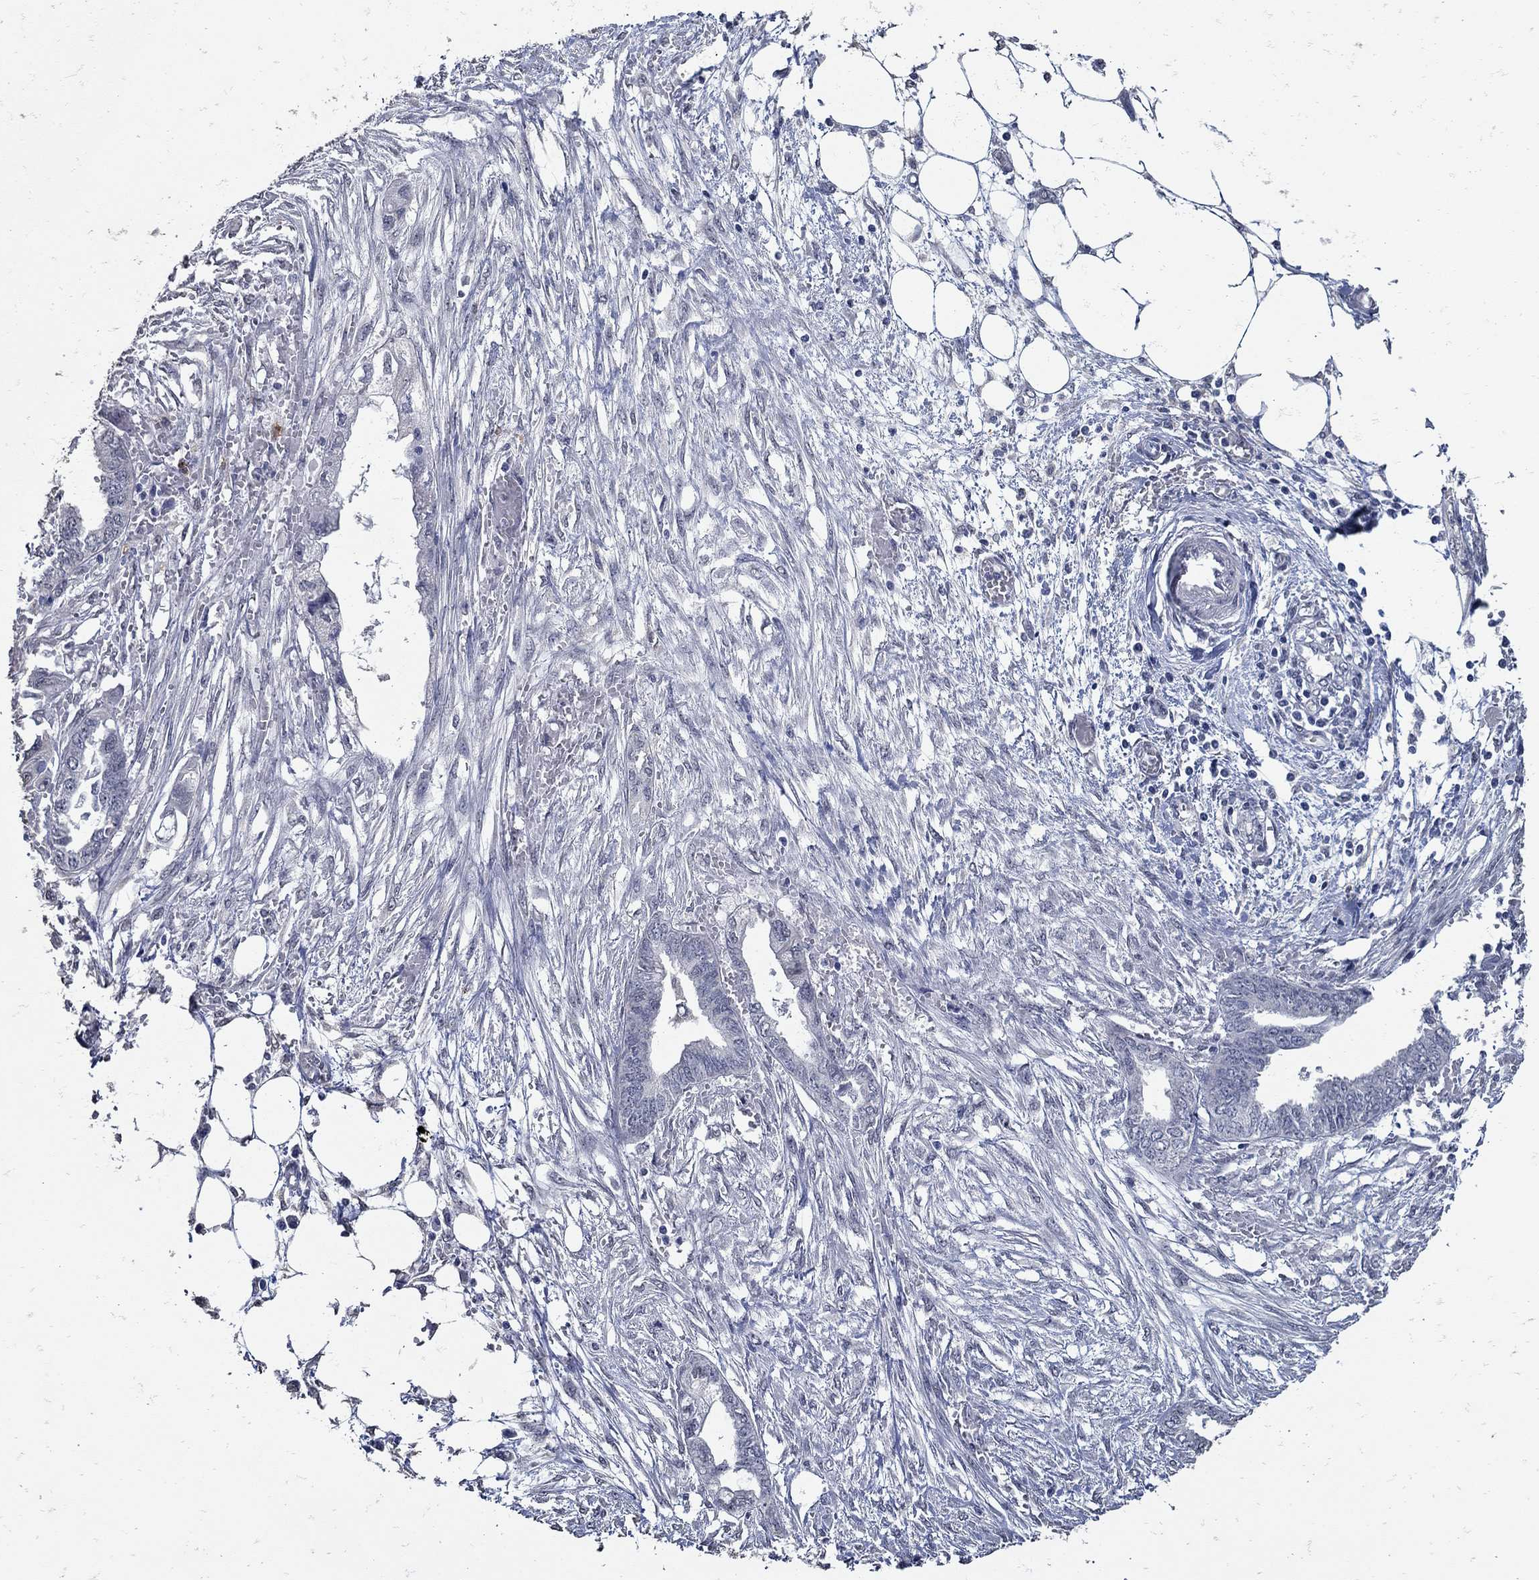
{"staining": {"intensity": "negative", "quantity": "none", "location": "none"}, "tissue": "endometrial cancer", "cell_type": "Tumor cells", "image_type": "cancer", "snomed": [{"axis": "morphology", "description": "Adenocarcinoma, NOS"}, {"axis": "morphology", "description": "Adenocarcinoma, metastatic, NOS"}, {"axis": "topography", "description": "Adipose tissue"}, {"axis": "topography", "description": "Endometrium"}], "caption": "The photomicrograph demonstrates no staining of tumor cells in endometrial metastatic adenocarcinoma.", "gene": "KCNN3", "patient": {"sex": "female", "age": 67}}